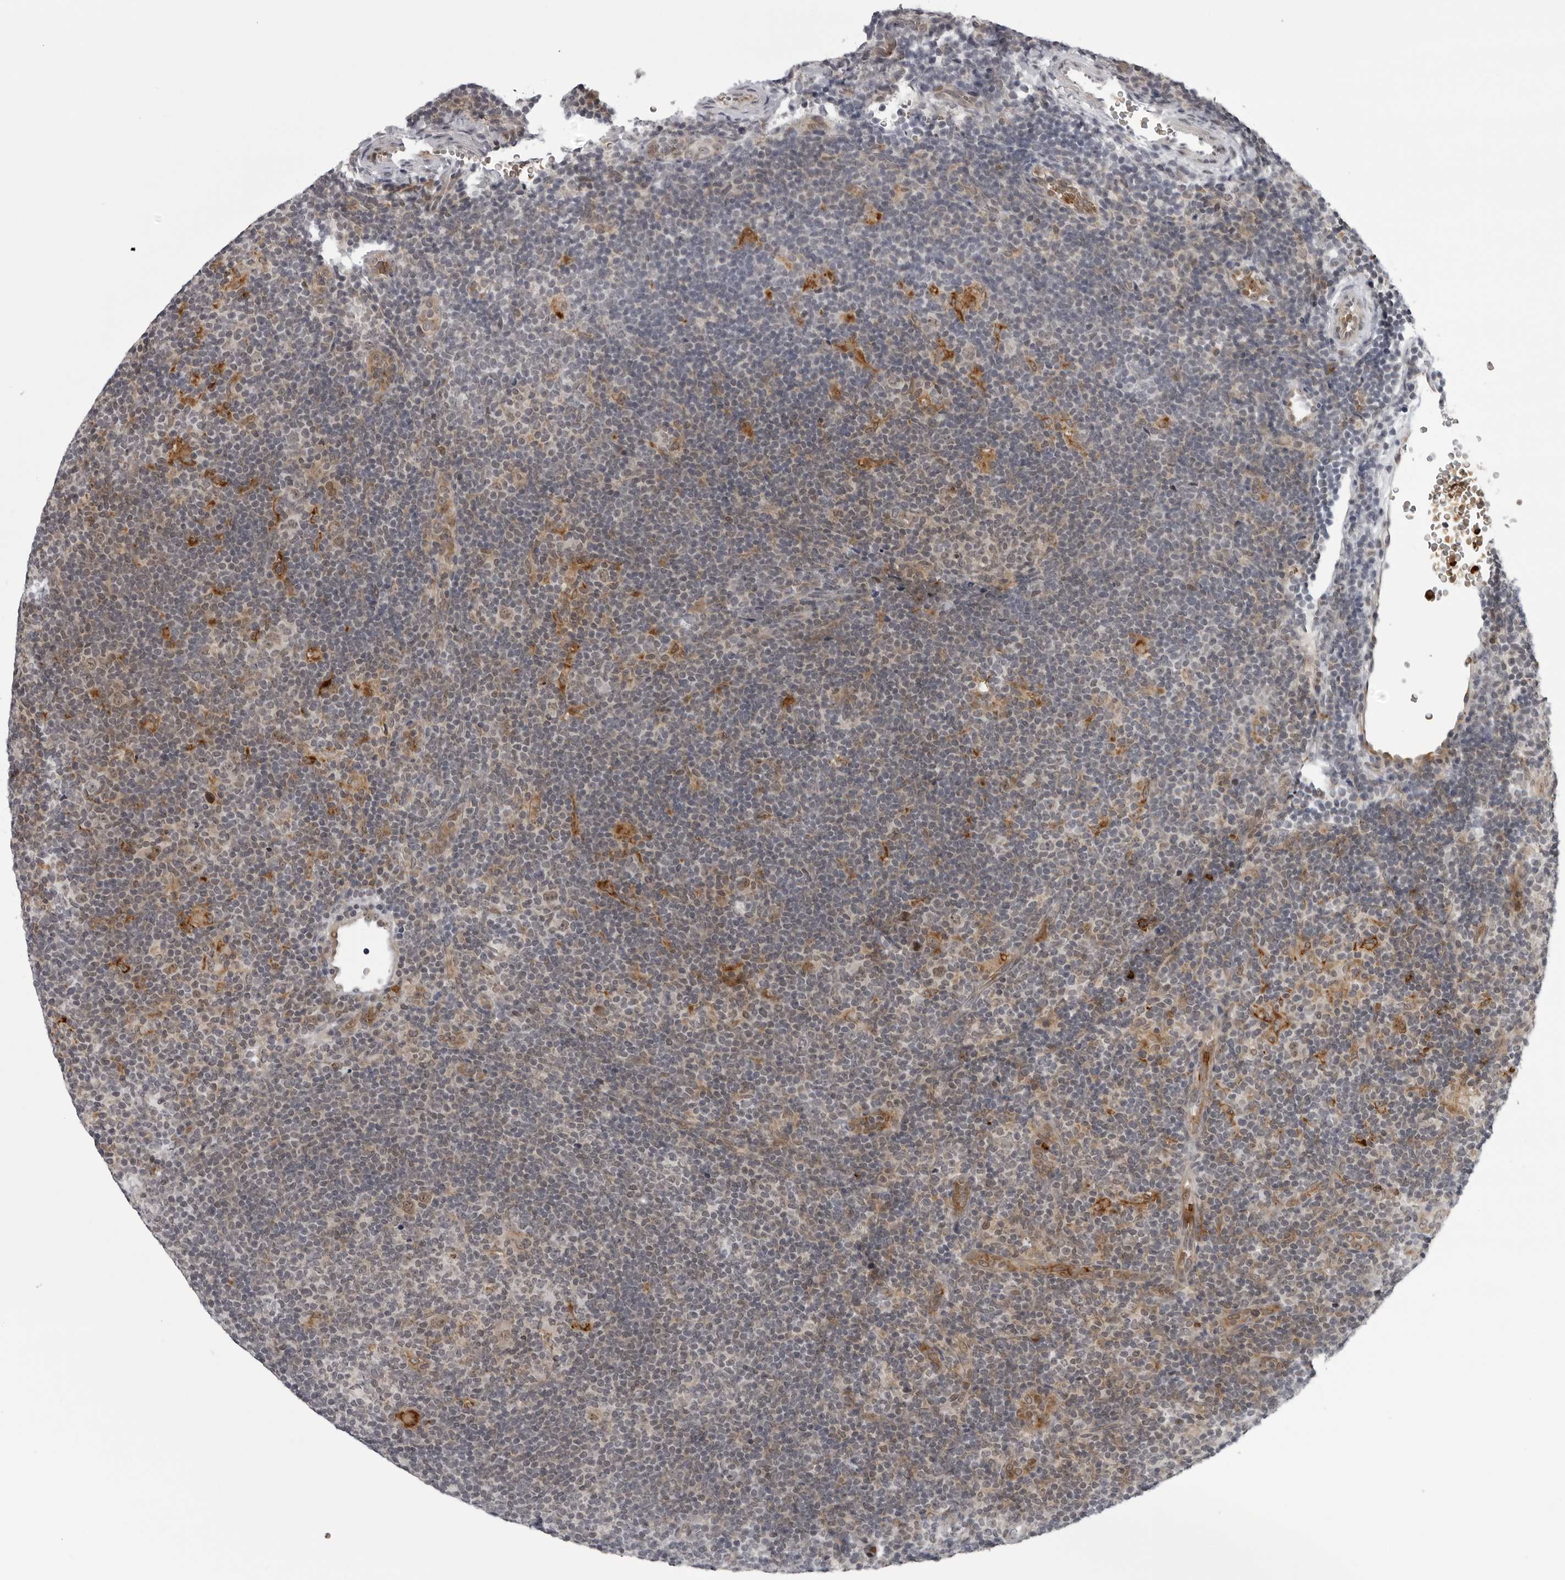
{"staining": {"intensity": "negative", "quantity": "none", "location": "none"}, "tissue": "lymphoma", "cell_type": "Tumor cells", "image_type": "cancer", "snomed": [{"axis": "morphology", "description": "Hodgkin's disease, NOS"}, {"axis": "topography", "description": "Lymph node"}], "caption": "This is an IHC micrograph of lymphoma. There is no expression in tumor cells.", "gene": "THOP1", "patient": {"sex": "female", "age": 57}}